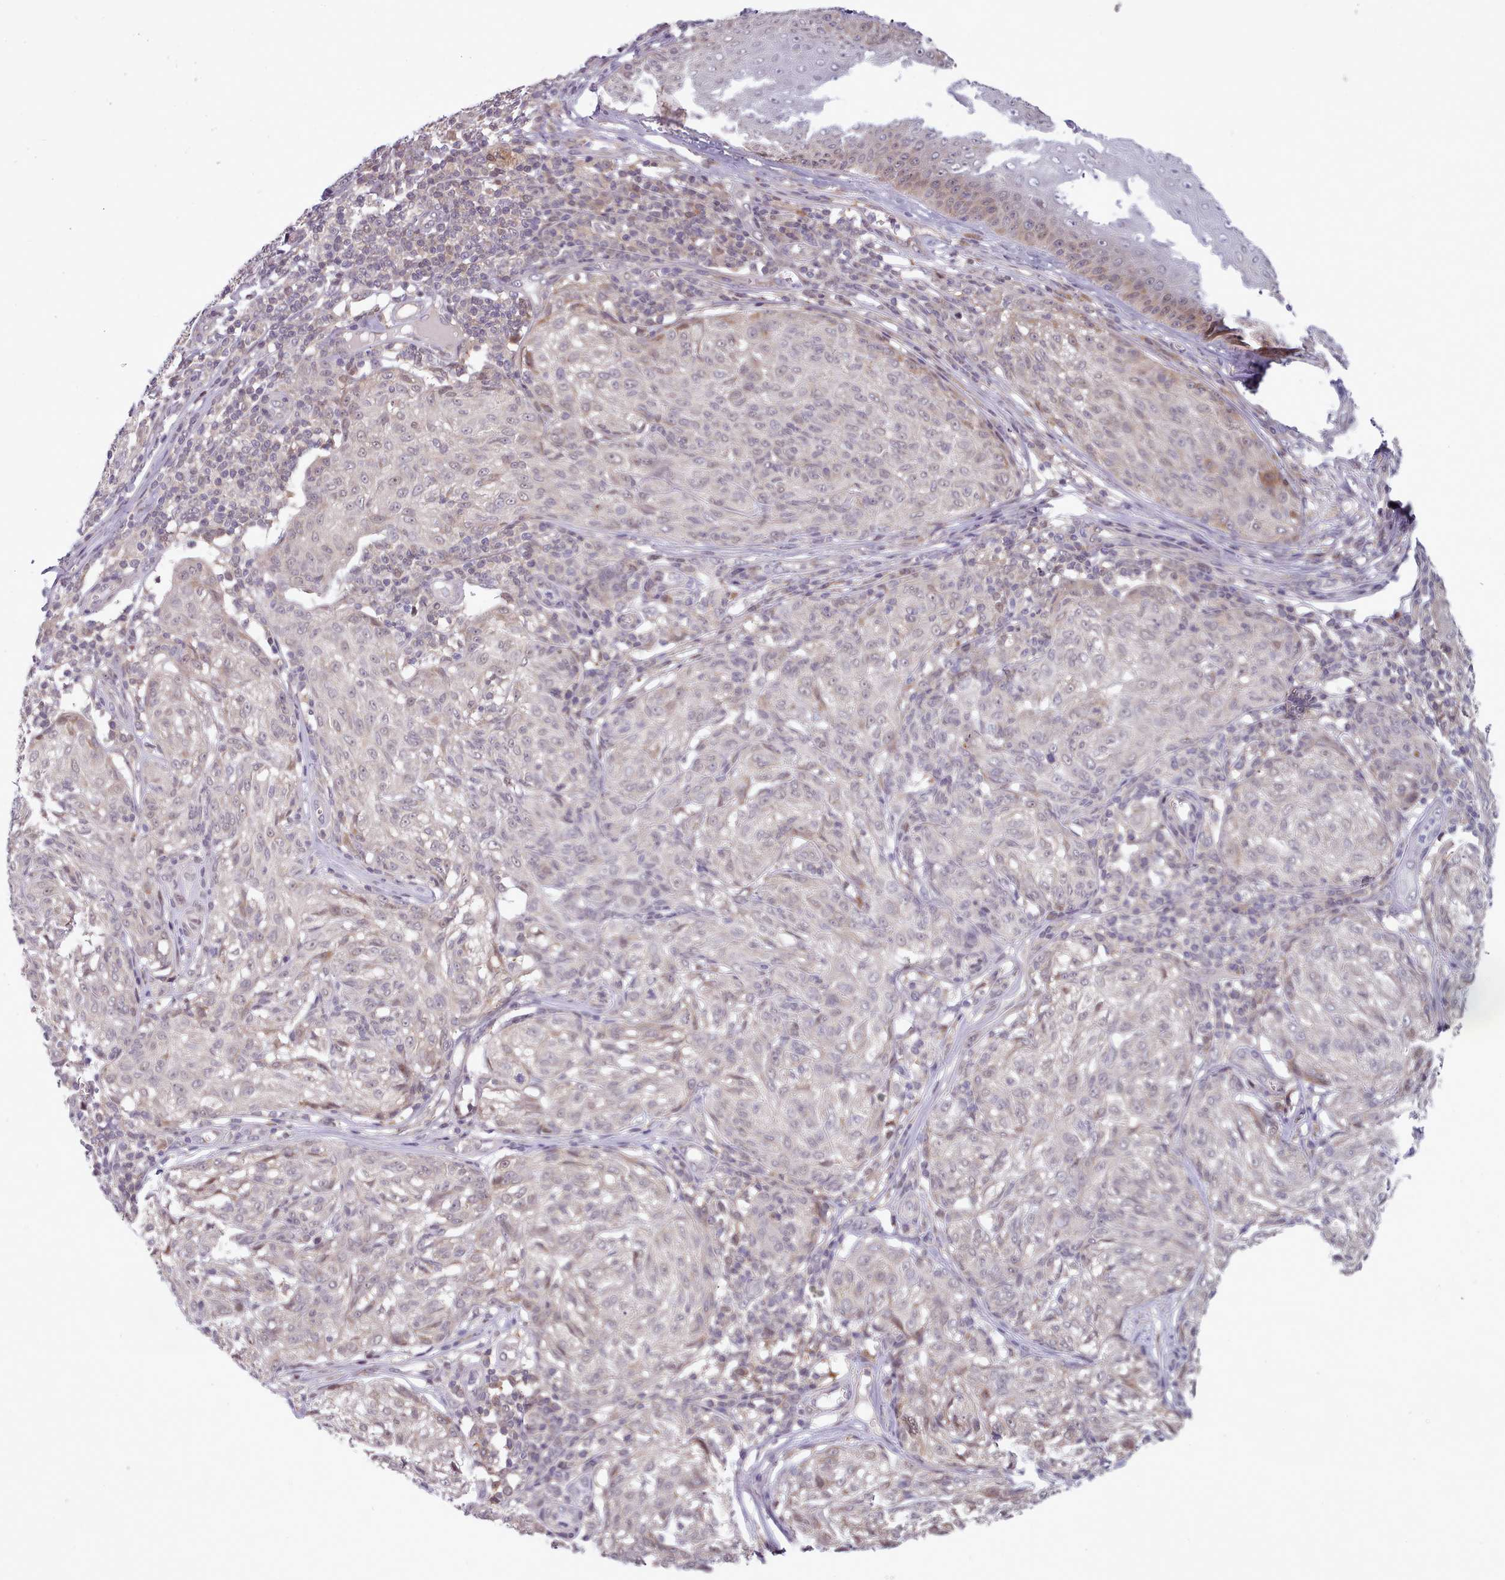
{"staining": {"intensity": "negative", "quantity": "none", "location": "none"}, "tissue": "melanoma", "cell_type": "Tumor cells", "image_type": "cancer", "snomed": [{"axis": "morphology", "description": "Malignant melanoma, NOS"}, {"axis": "topography", "description": "Skin"}], "caption": "Tumor cells show no significant positivity in malignant melanoma.", "gene": "CLNS1A", "patient": {"sex": "female", "age": 63}}